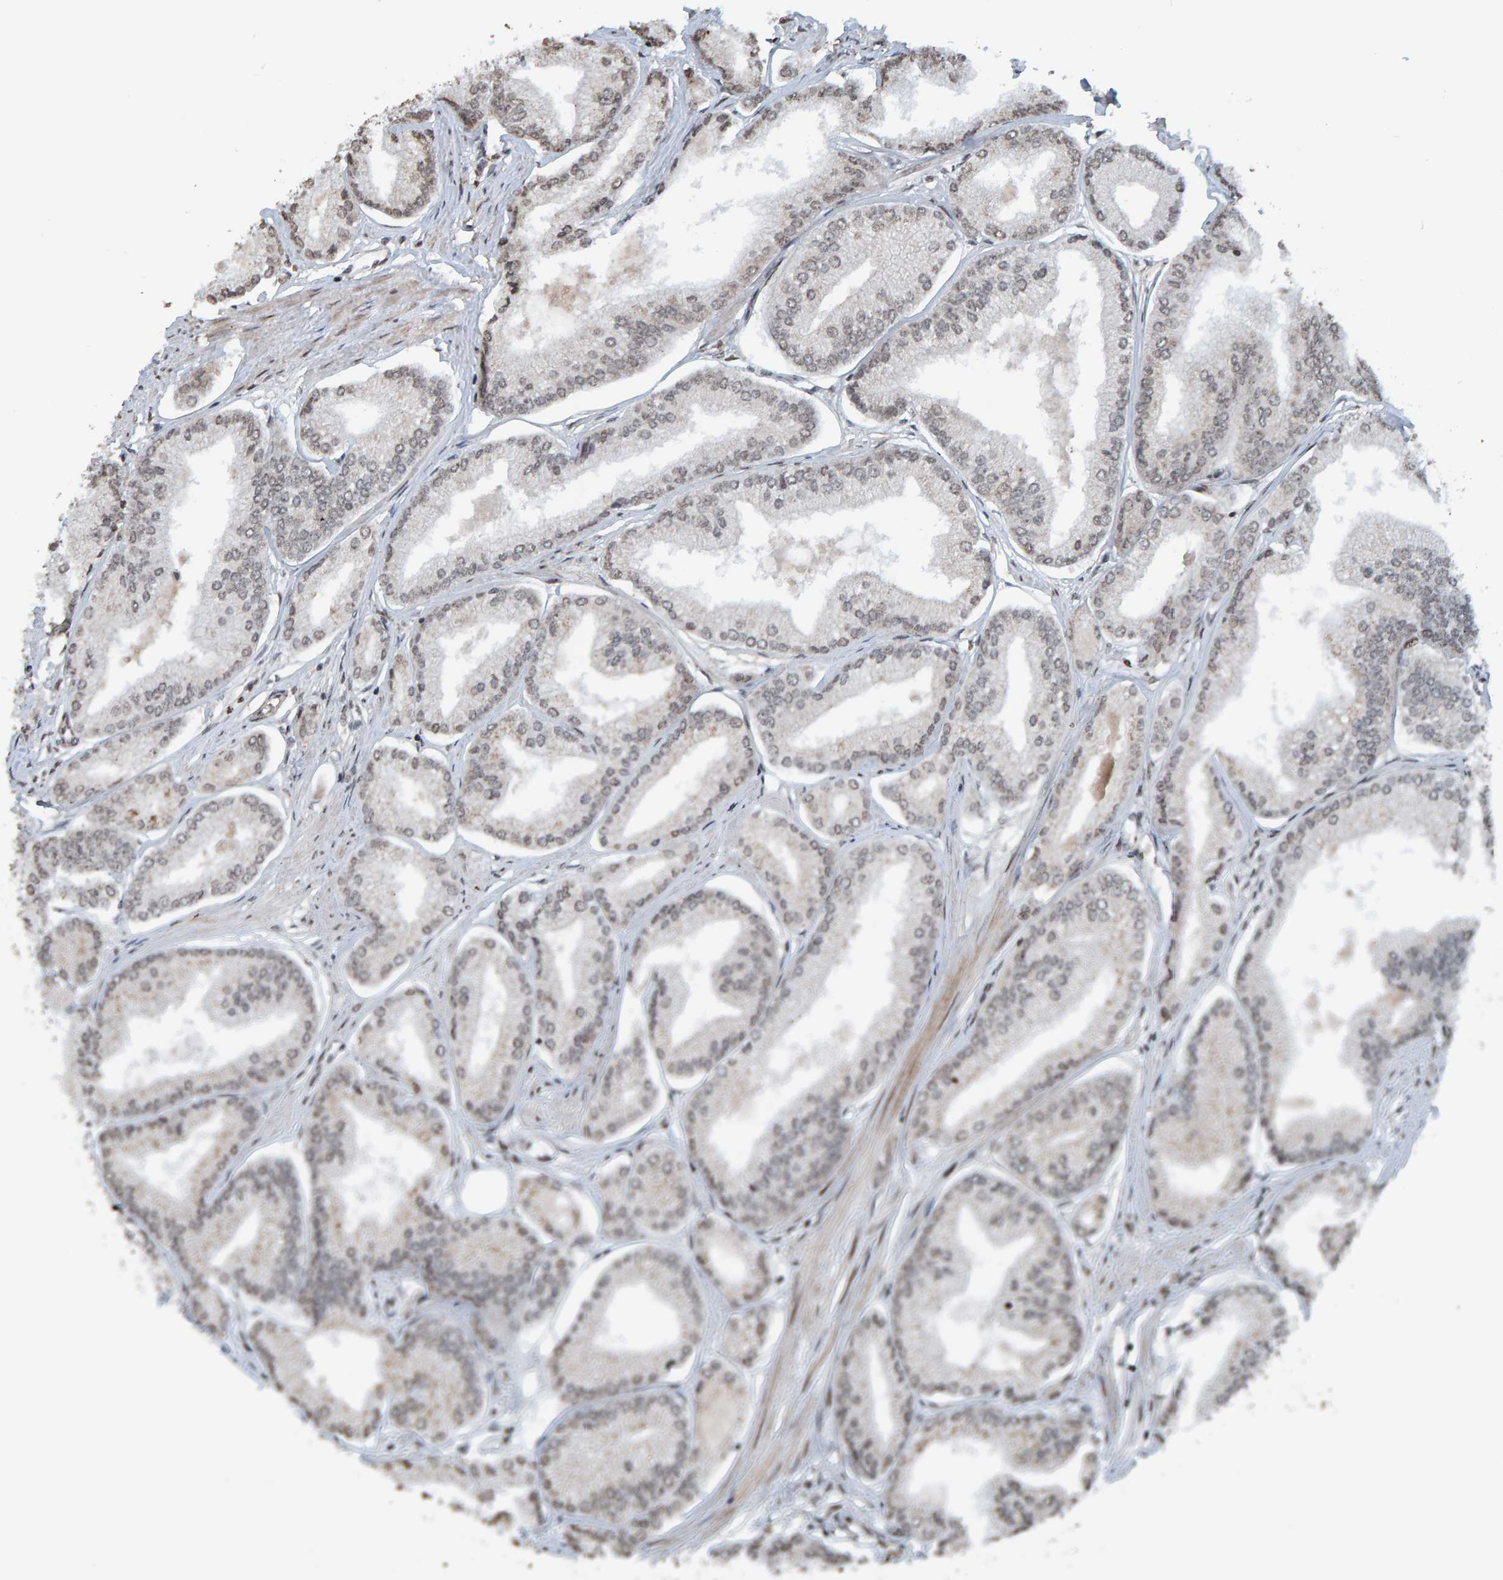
{"staining": {"intensity": "weak", "quantity": "<25%", "location": "nuclear"}, "tissue": "prostate cancer", "cell_type": "Tumor cells", "image_type": "cancer", "snomed": [{"axis": "morphology", "description": "Adenocarcinoma, Low grade"}, {"axis": "topography", "description": "Prostate"}], "caption": "Tumor cells show no significant protein positivity in prostate cancer.", "gene": "ZNF366", "patient": {"sex": "male", "age": 52}}